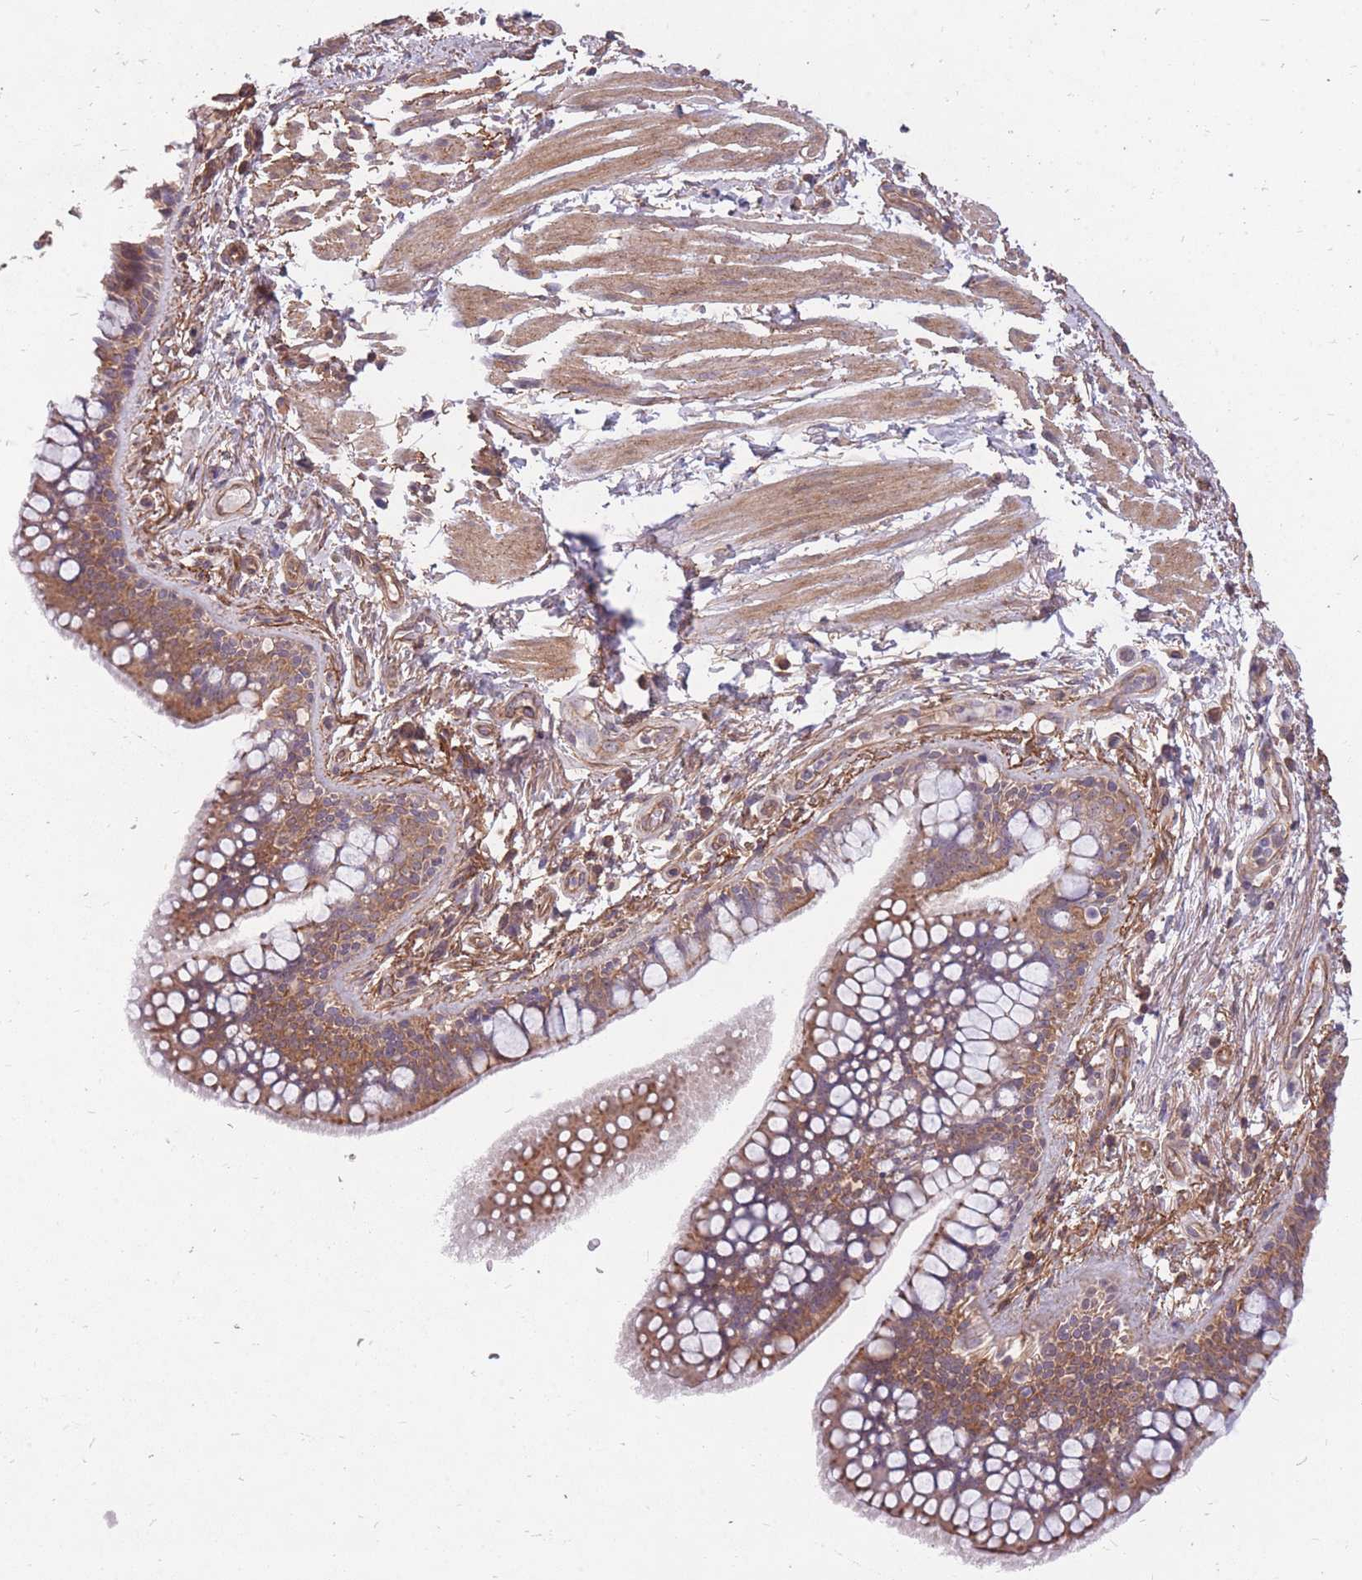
{"staining": {"intensity": "moderate", "quantity": ">75%", "location": "cytoplasmic/membranous"}, "tissue": "bronchus", "cell_type": "Respiratory epithelial cells", "image_type": "normal", "snomed": [{"axis": "morphology", "description": "Normal tissue, NOS"}, {"axis": "morphology", "description": "Neoplasm, uncertain whether benign or malignant"}, {"axis": "topography", "description": "Bronchus"}, {"axis": "topography", "description": "Lung"}], "caption": "Immunohistochemistry micrograph of benign bronchus: human bronchus stained using immunohistochemistry (IHC) shows medium levels of moderate protein expression localized specifically in the cytoplasmic/membranous of respiratory epithelial cells, appearing as a cytoplasmic/membranous brown color.", "gene": "DYNC1LI2", "patient": {"sex": "male", "age": 55}}